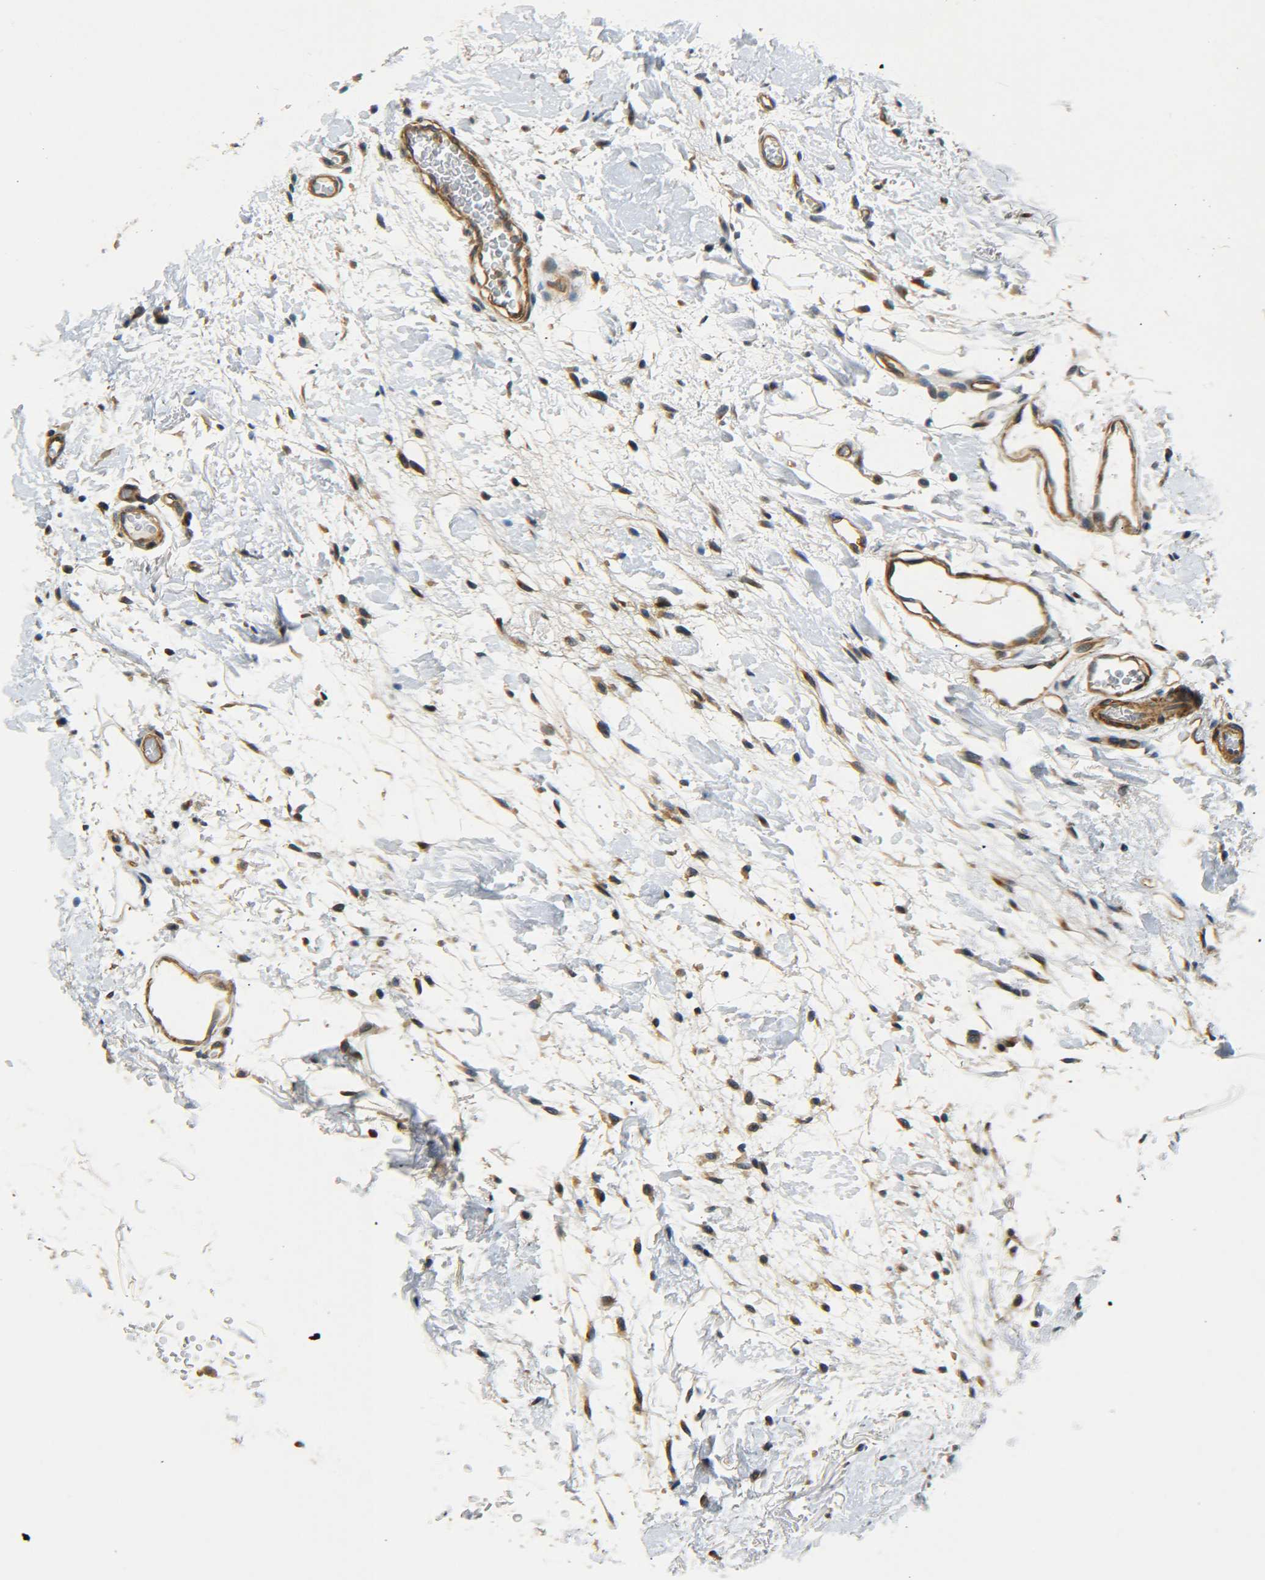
{"staining": {"intensity": "moderate", "quantity": ">75%", "location": "cytoplasmic/membranous"}, "tissue": "breast cancer", "cell_type": "Tumor cells", "image_type": "cancer", "snomed": [{"axis": "morphology", "description": "Duct carcinoma"}, {"axis": "topography", "description": "Breast"}], "caption": "Immunohistochemical staining of human breast cancer shows medium levels of moderate cytoplasmic/membranous protein staining in about >75% of tumor cells. The staining was performed using DAB (3,3'-diaminobenzidine), with brown indicating positive protein expression. Nuclei are stained blue with hematoxylin.", "gene": "MEIS1", "patient": {"sex": "female", "age": 87}}